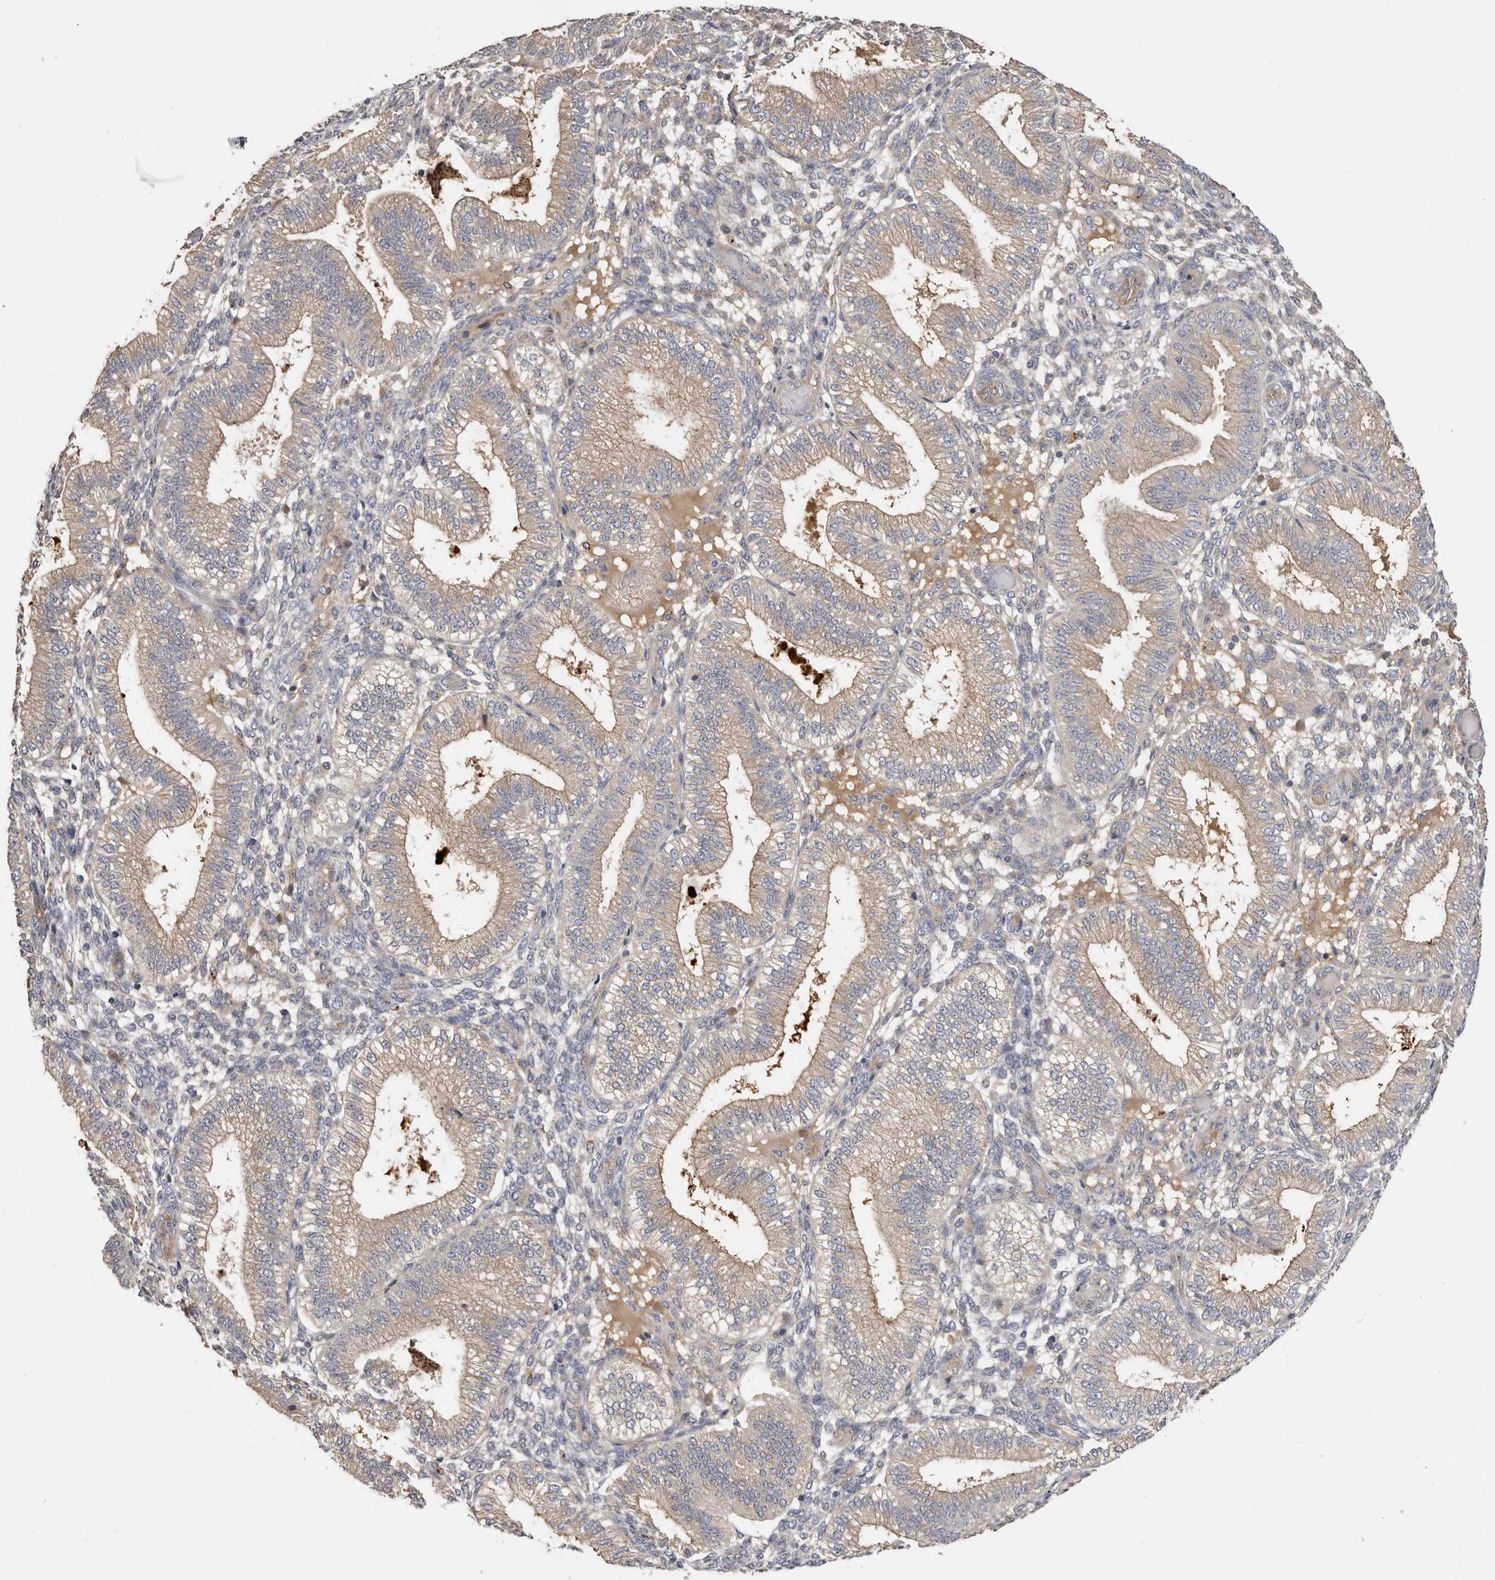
{"staining": {"intensity": "negative", "quantity": "none", "location": "none"}, "tissue": "endometrium", "cell_type": "Cells in endometrial stroma", "image_type": "normal", "snomed": [{"axis": "morphology", "description": "Normal tissue, NOS"}, {"axis": "topography", "description": "Endometrium"}], "caption": "Immunohistochemistry histopathology image of unremarkable endometrium: endometrium stained with DAB reveals no significant protein expression in cells in endometrial stroma.", "gene": "INKA2", "patient": {"sex": "female", "age": 39}}